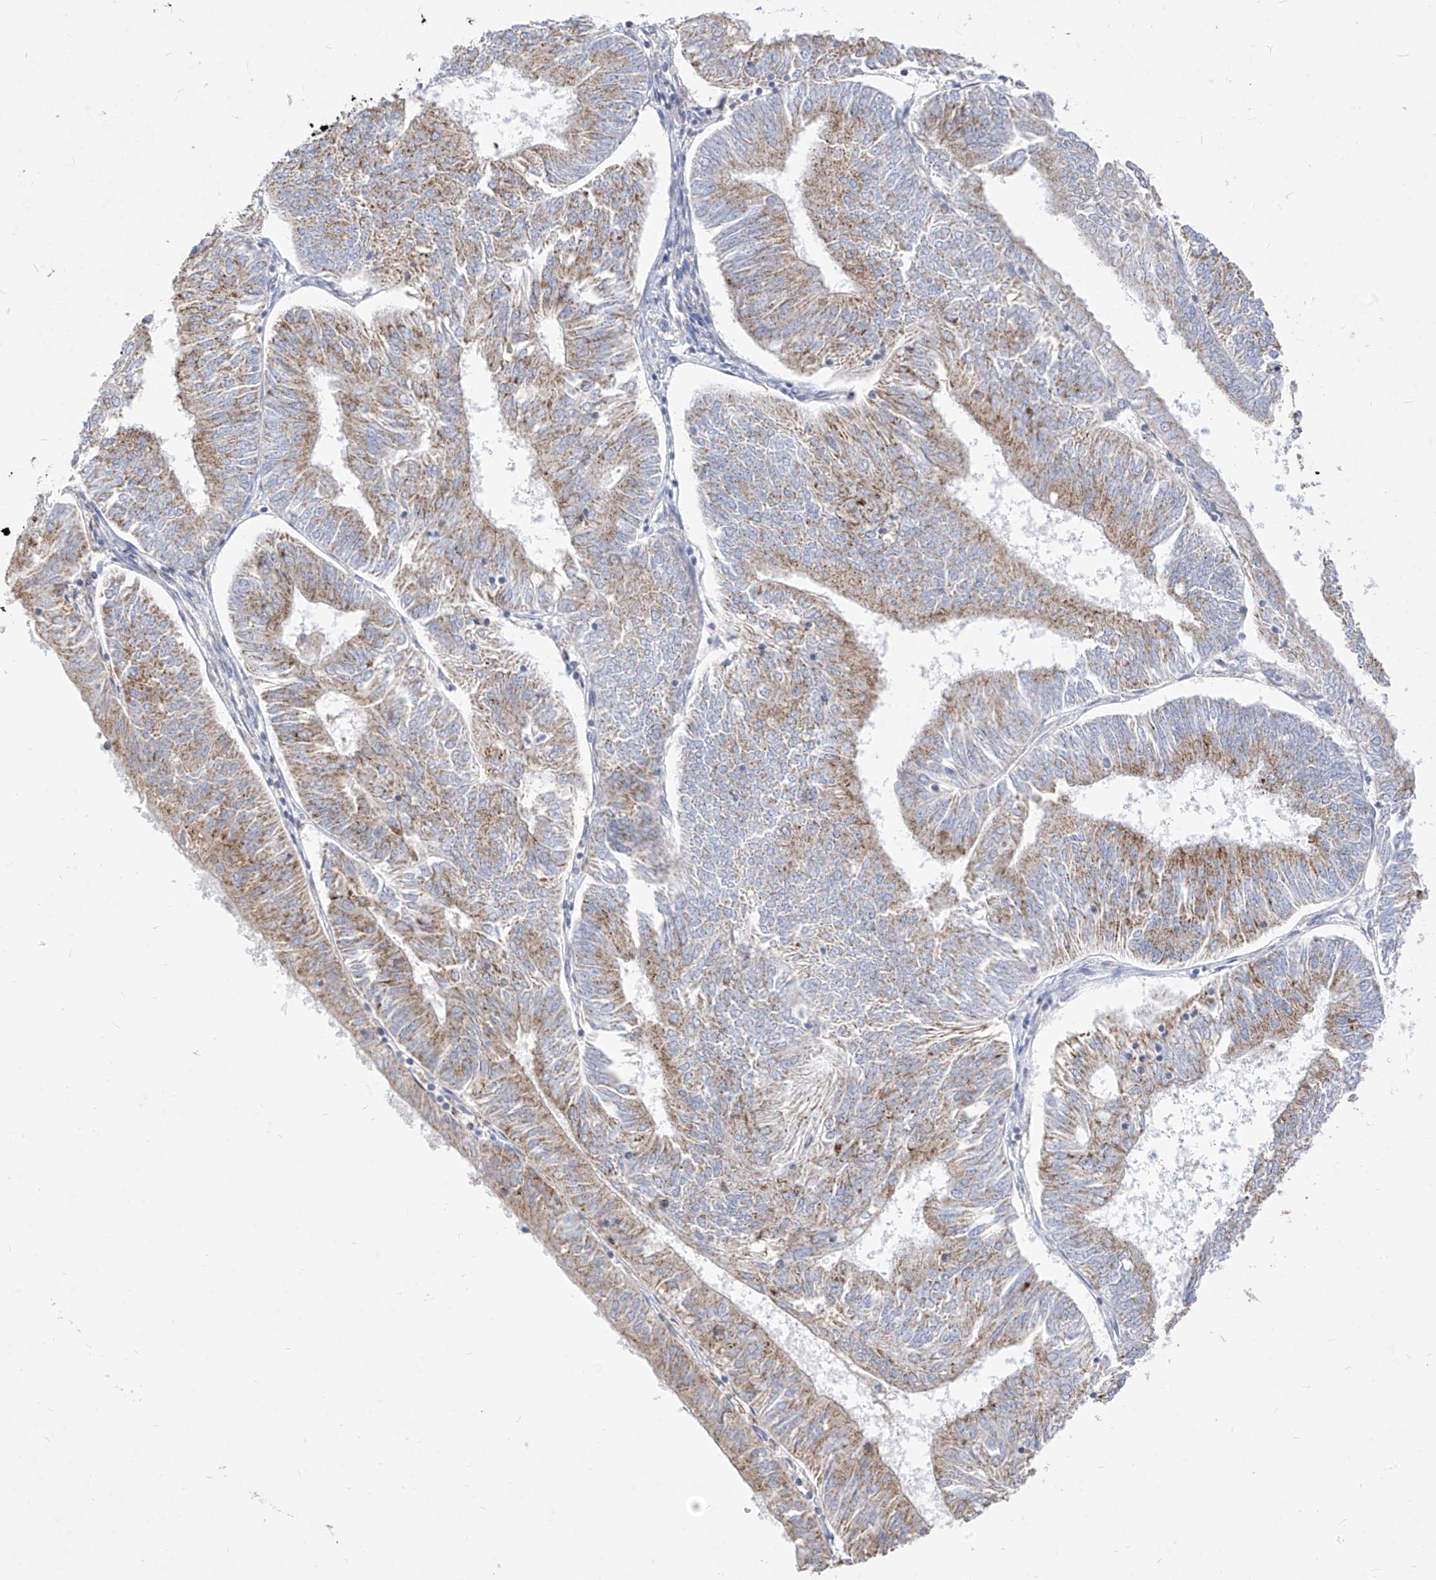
{"staining": {"intensity": "moderate", "quantity": ">75%", "location": "cytoplasmic/membranous"}, "tissue": "endometrial cancer", "cell_type": "Tumor cells", "image_type": "cancer", "snomed": [{"axis": "morphology", "description": "Adenocarcinoma, NOS"}, {"axis": "topography", "description": "Endometrium"}], "caption": "An IHC image of neoplastic tissue is shown. Protein staining in brown labels moderate cytoplasmic/membranous positivity in endometrial cancer (adenocarcinoma) within tumor cells.", "gene": "RASA2", "patient": {"sex": "female", "age": 58}}